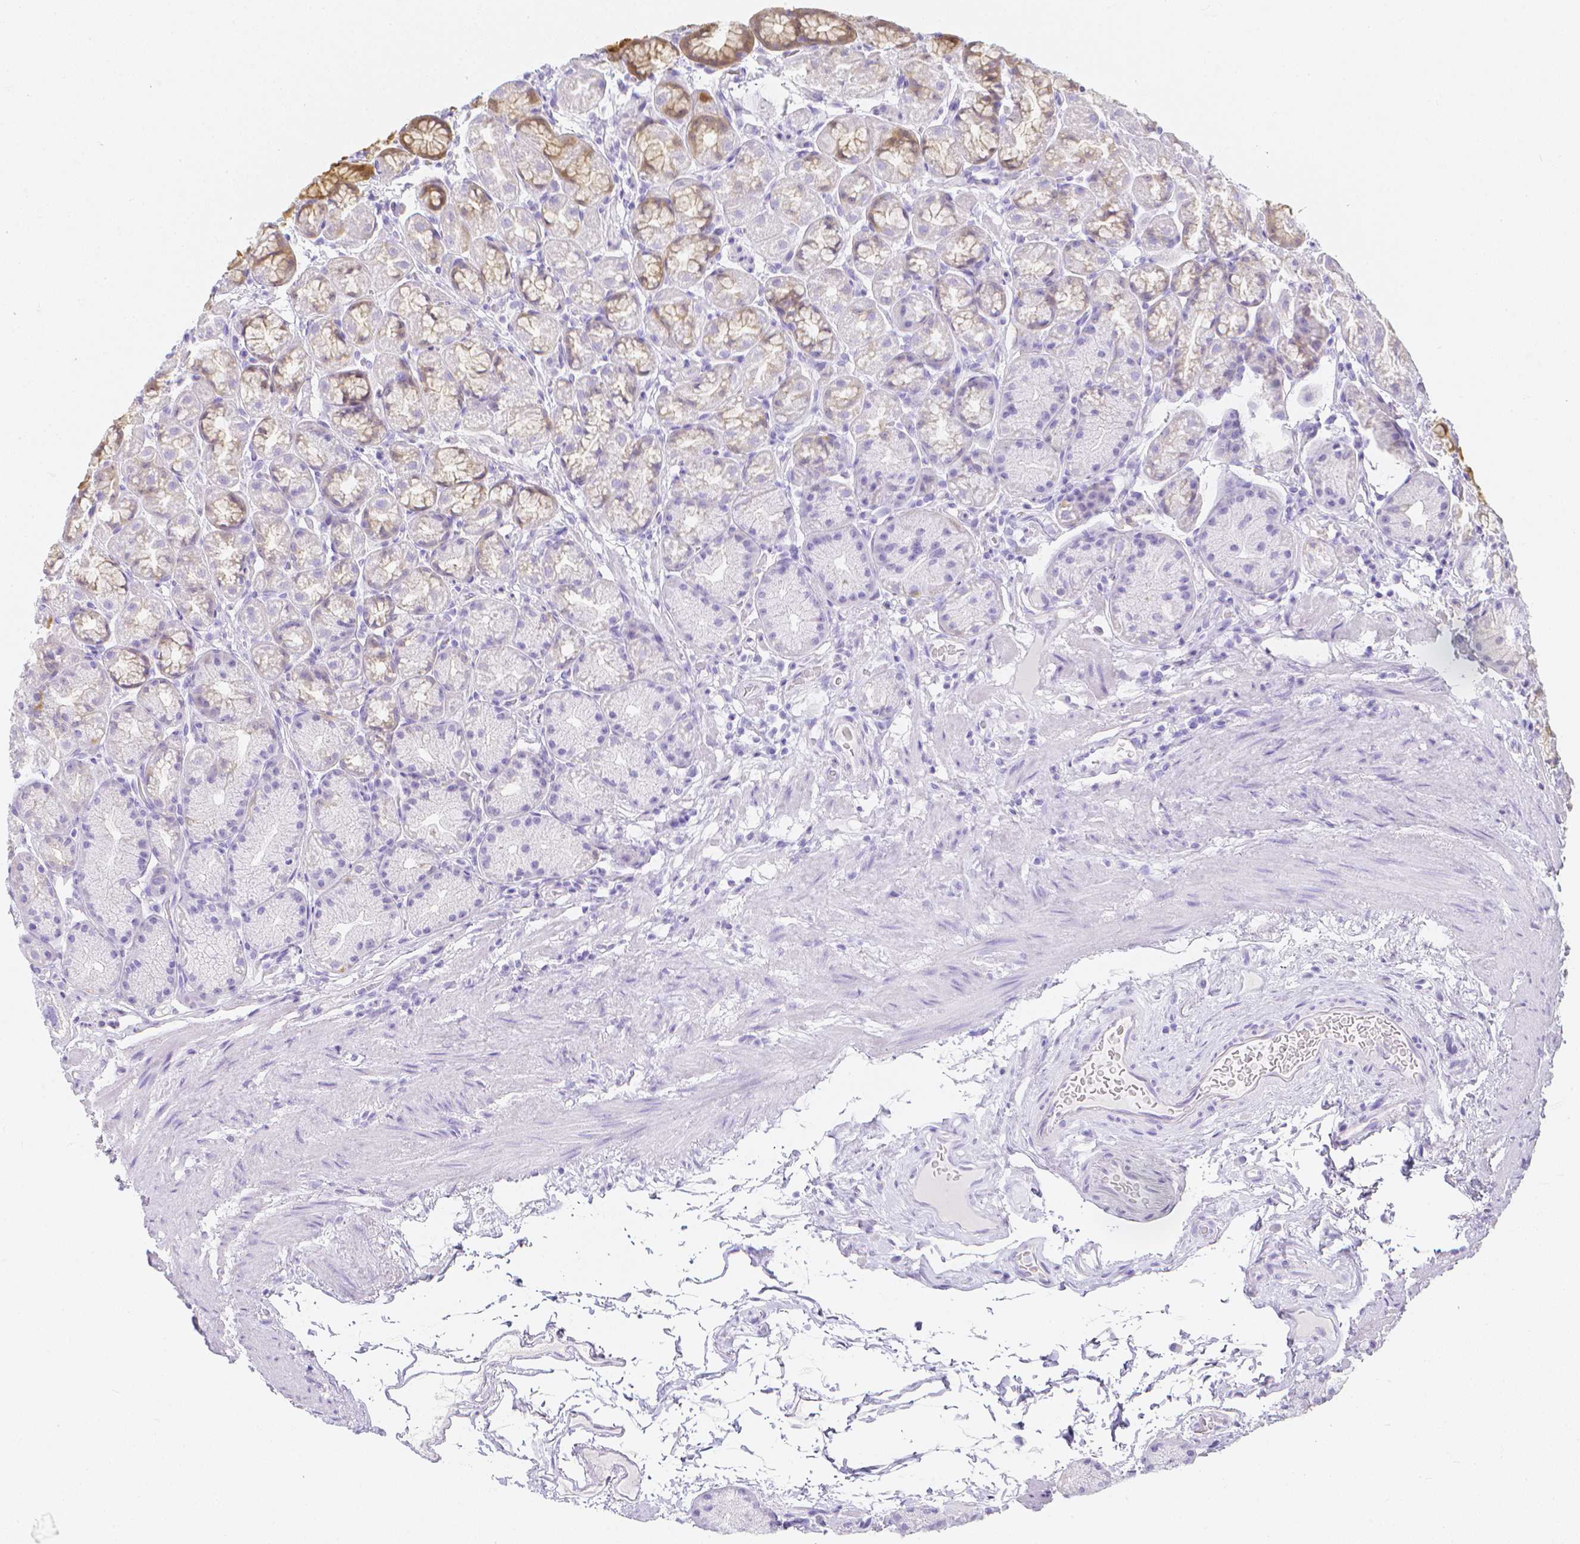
{"staining": {"intensity": "moderate", "quantity": "25%-75%", "location": "cytoplasmic/membranous,nuclear"}, "tissue": "stomach", "cell_type": "Glandular cells", "image_type": "normal", "snomed": [{"axis": "morphology", "description": "Normal tissue, NOS"}, {"axis": "topography", "description": "Stomach, lower"}], "caption": "IHC of benign human stomach shows medium levels of moderate cytoplasmic/membranous,nuclear expression in about 25%-75% of glandular cells.", "gene": "LGALS4", "patient": {"sex": "male", "age": 67}}